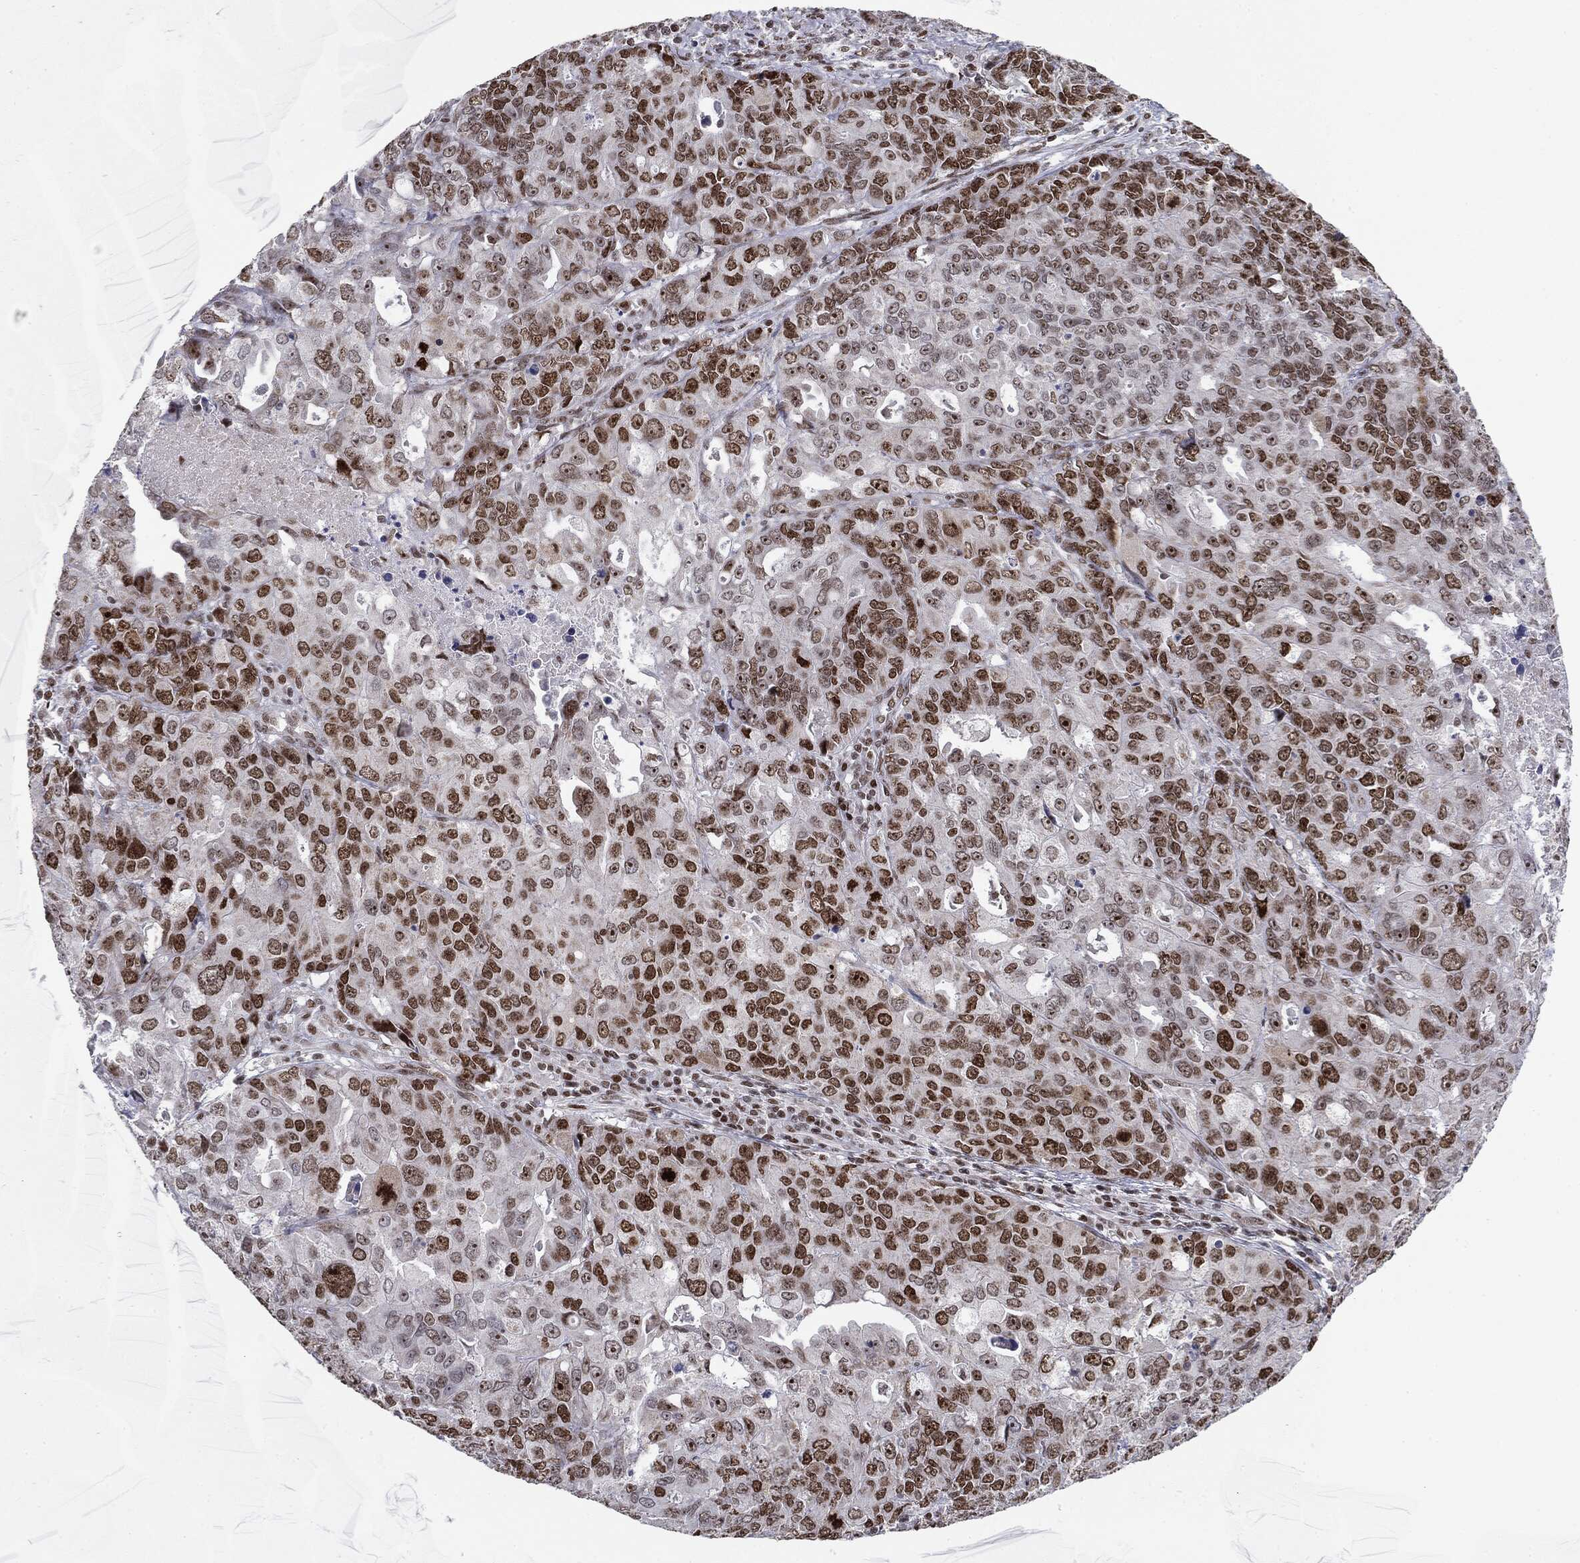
{"staining": {"intensity": "strong", "quantity": ">75%", "location": "nuclear"}, "tissue": "endometrial cancer", "cell_type": "Tumor cells", "image_type": "cancer", "snomed": [{"axis": "morphology", "description": "Adenocarcinoma, NOS"}, {"axis": "topography", "description": "Uterus"}], "caption": "Endometrial cancer tissue exhibits strong nuclear staining in about >75% of tumor cells", "gene": "MDC1", "patient": {"sex": "female", "age": 79}}